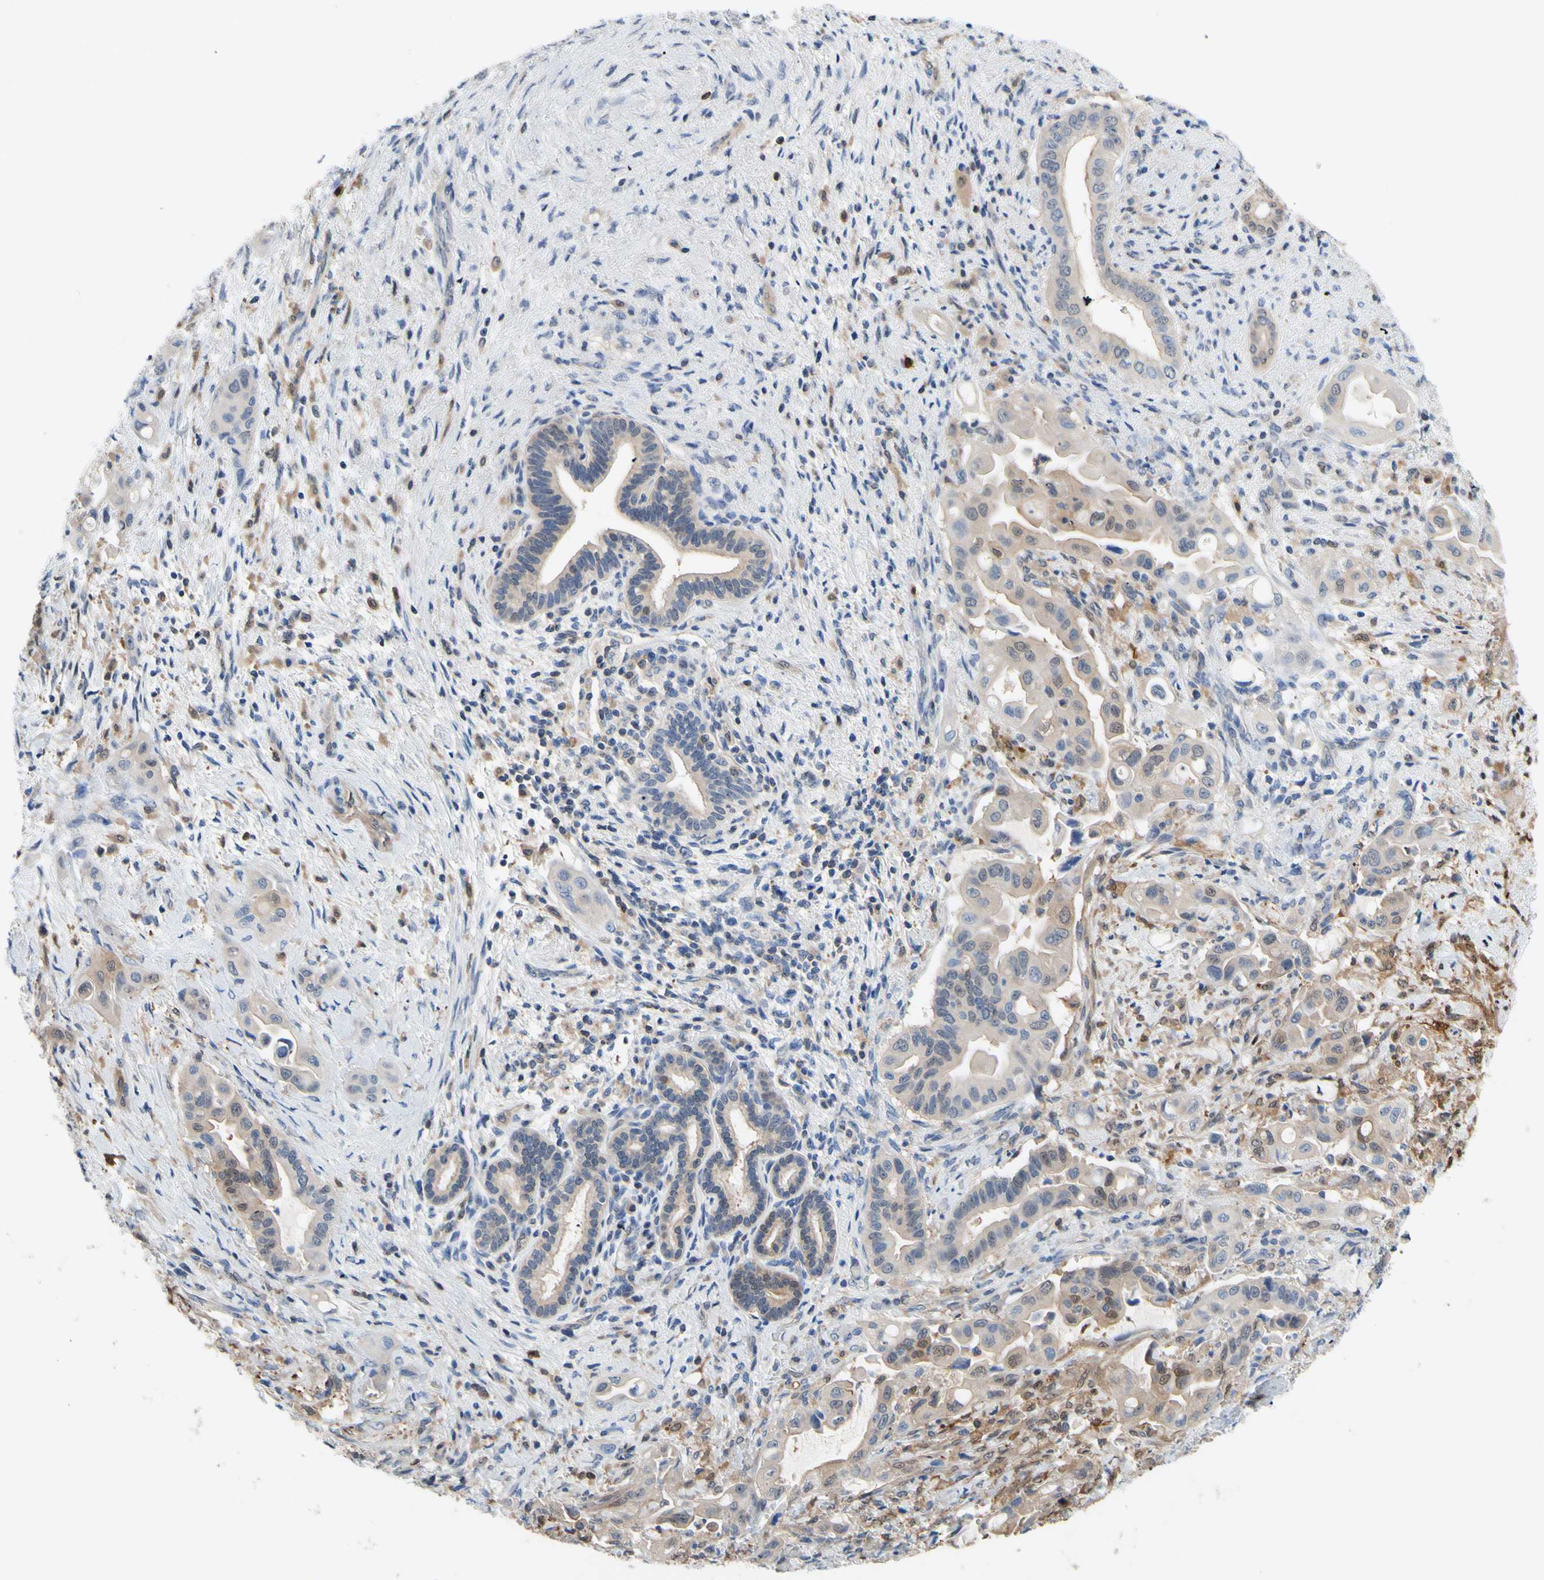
{"staining": {"intensity": "moderate", "quantity": ">75%", "location": "cytoplasmic/membranous,nuclear"}, "tissue": "liver cancer", "cell_type": "Tumor cells", "image_type": "cancer", "snomed": [{"axis": "morphology", "description": "Cholangiocarcinoma"}, {"axis": "topography", "description": "Liver"}], "caption": "Tumor cells demonstrate medium levels of moderate cytoplasmic/membranous and nuclear staining in approximately >75% of cells in liver cholangiocarcinoma. Using DAB (brown) and hematoxylin (blue) stains, captured at high magnification using brightfield microscopy.", "gene": "UPK3B", "patient": {"sex": "female", "age": 61}}